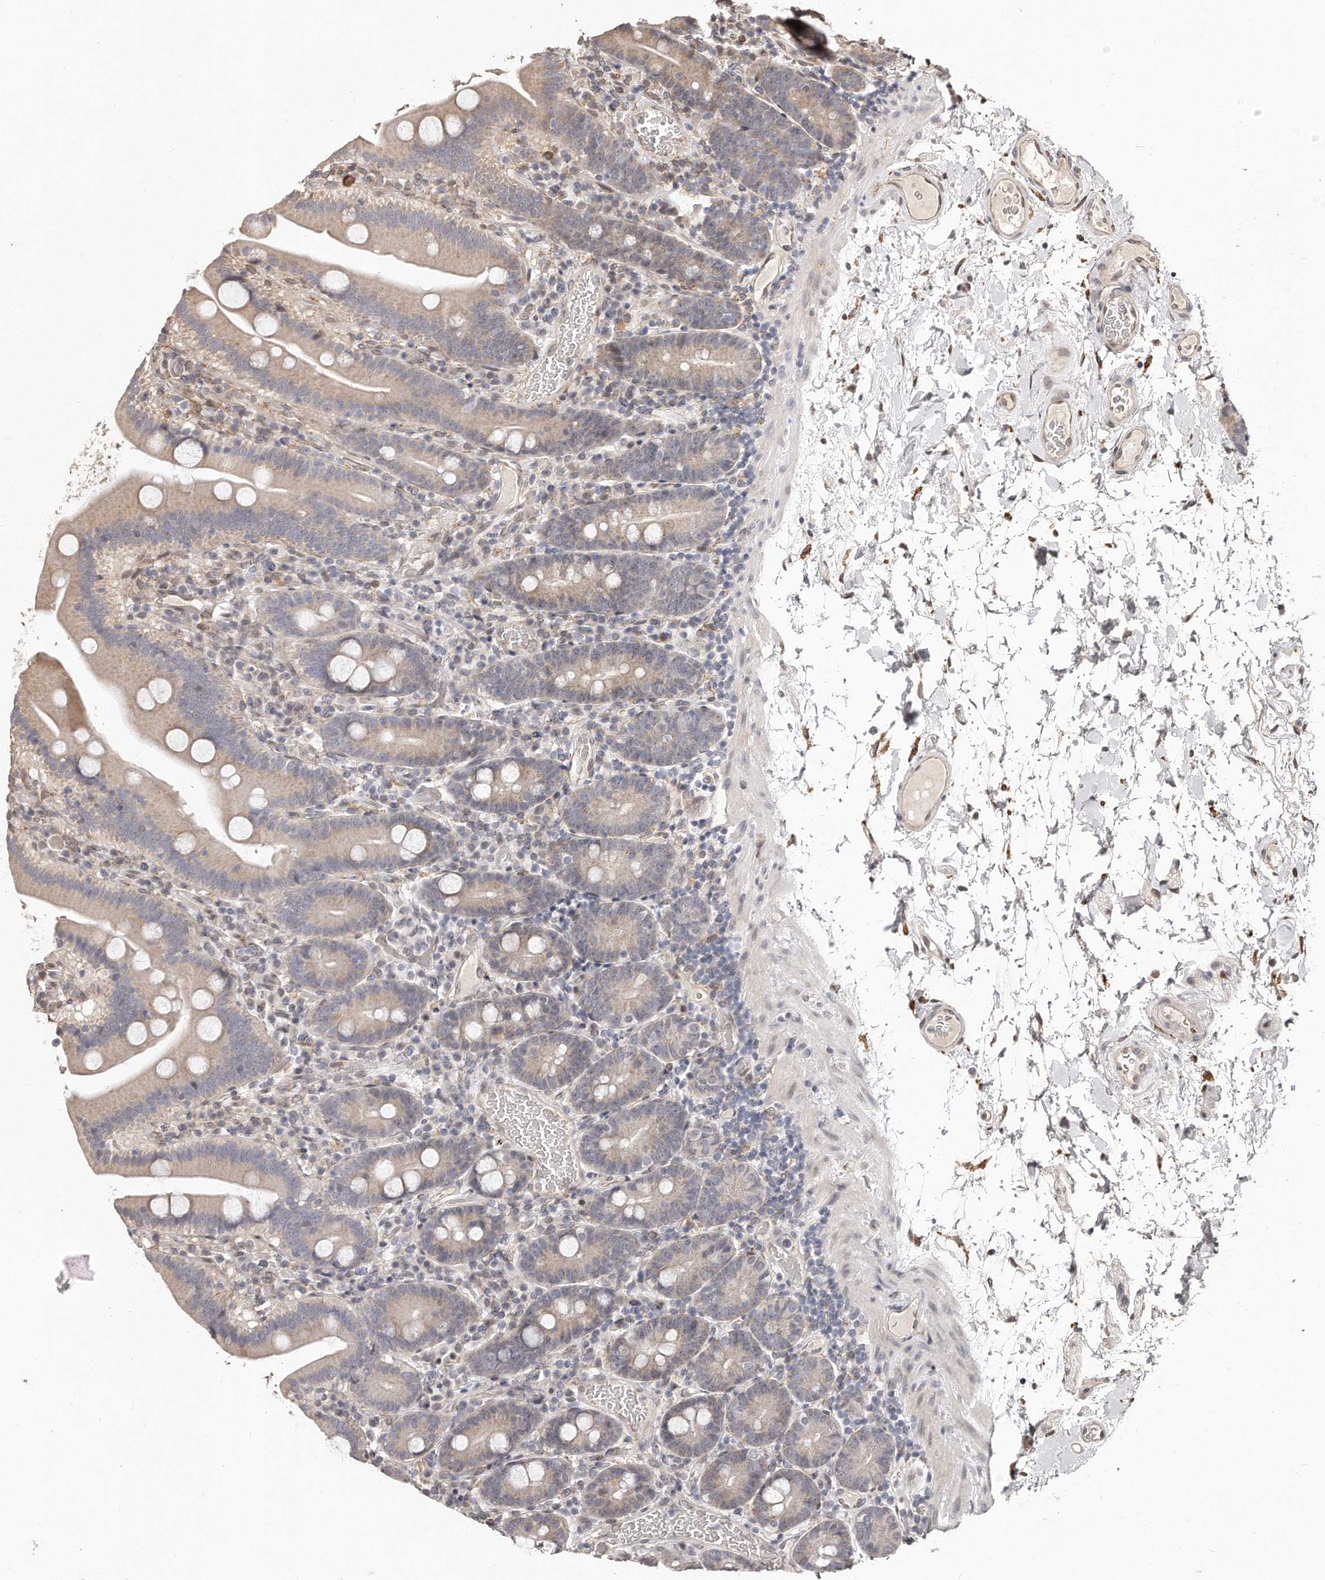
{"staining": {"intensity": "weak", "quantity": "<25%", "location": "cytoplasmic/membranous"}, "tissue": "duodenum", "cell_type": "Glandular cells", "image_type": "normal", "snomed": [{"axis": "morphology", "description": "Normal tissue, NOS"}, {"axis": "topography", "description": "Duodenum"}], "caption": "A photomicrograph of duodenum stained for a protein exhibits no brown staining in glandular cells.", "gene": "HASPIN", "patient": {"sex": "male", "age": 55}}